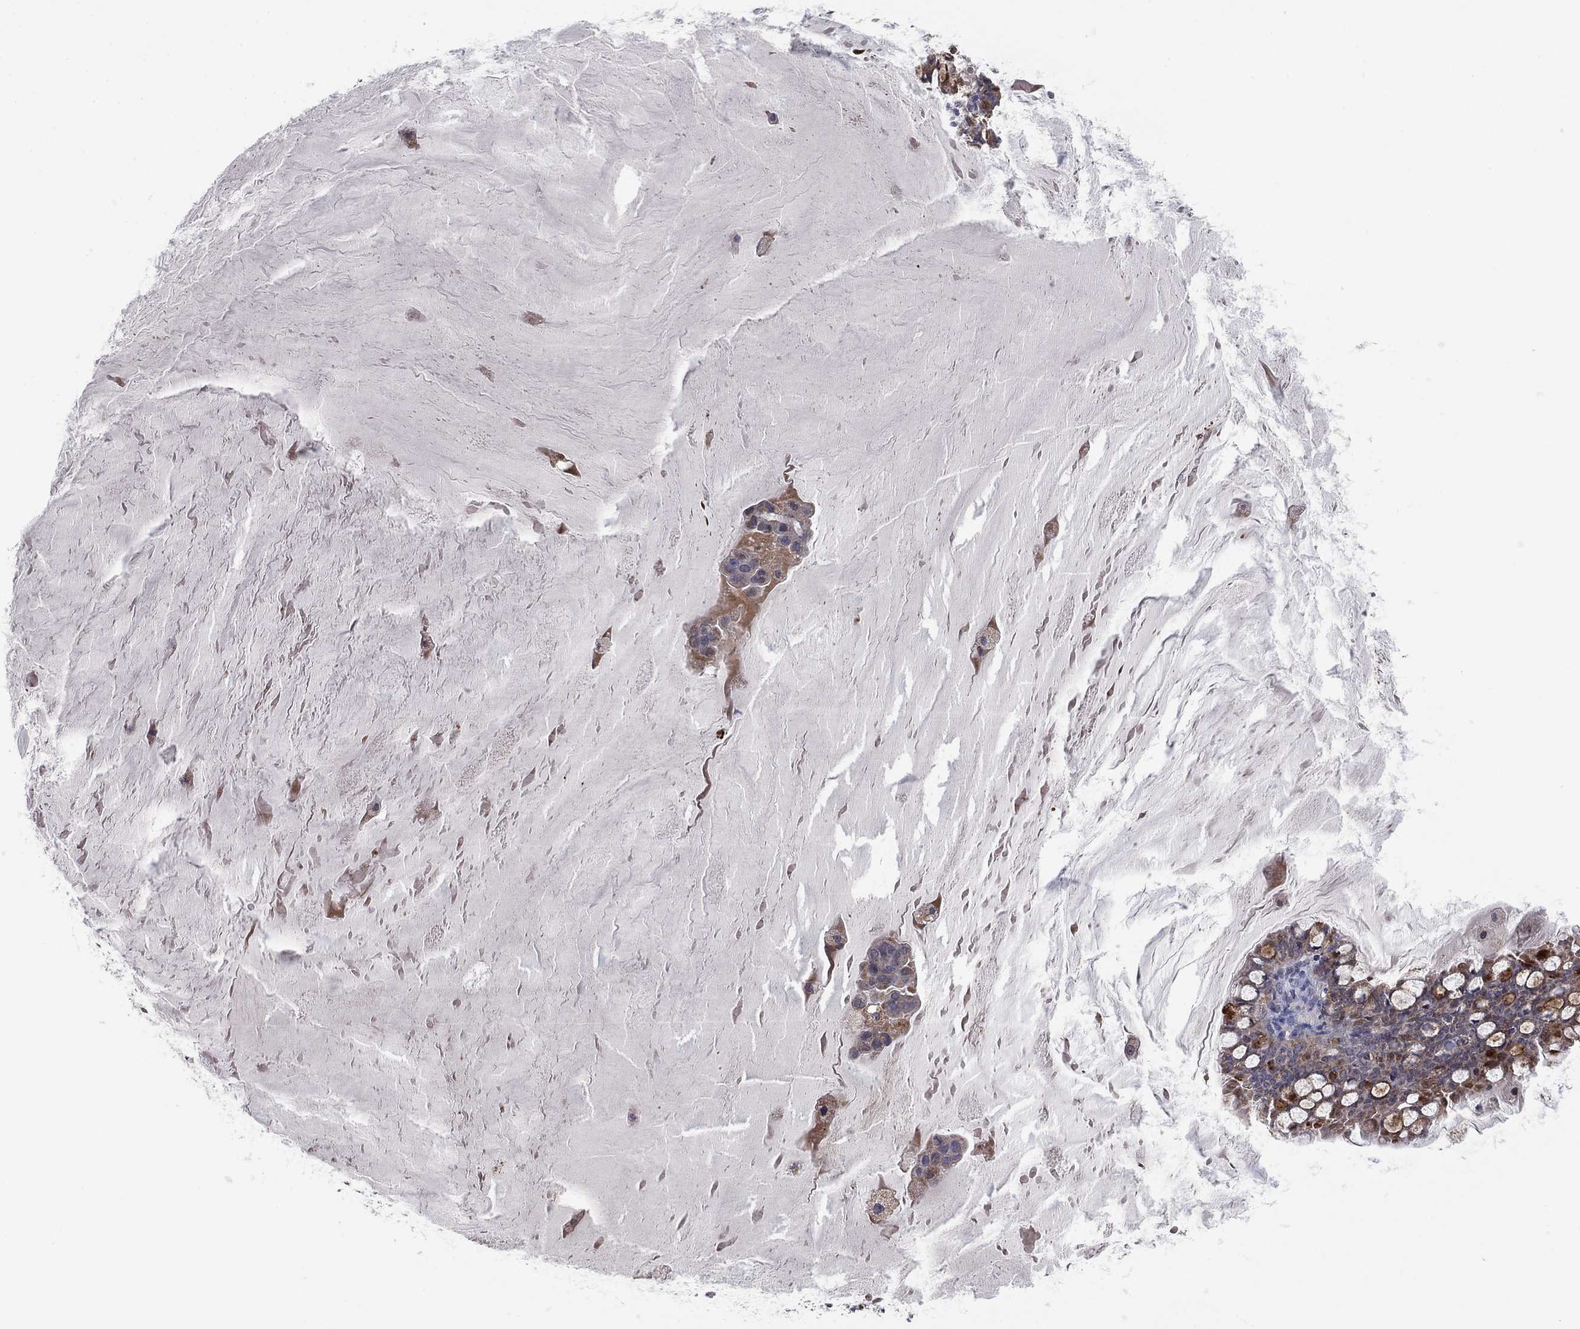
{"staining": {"intensity": "moderate", "quantity": "<25%", "location": "cytoplasmic/membranous"}, "tissue": "ovarian cancer", "cell_type": "Tumor cells", "image_type": "cancer", "snomed": [{"axis": "morphology", "description": "Cystadenocarcinoma, mucinous, NOS"}, {"axis": "topography", "description": "Ovary"}], "caption": "Mucinous cystadenocarcinoma (ovarian) was stained to show a protein in brown. There is low levels of moderate cytoplasmic/membranous positivity in approximately <25% of tumor cells.", "gene": "MMAA", "patient": {"sex": "female", "age": 63}}